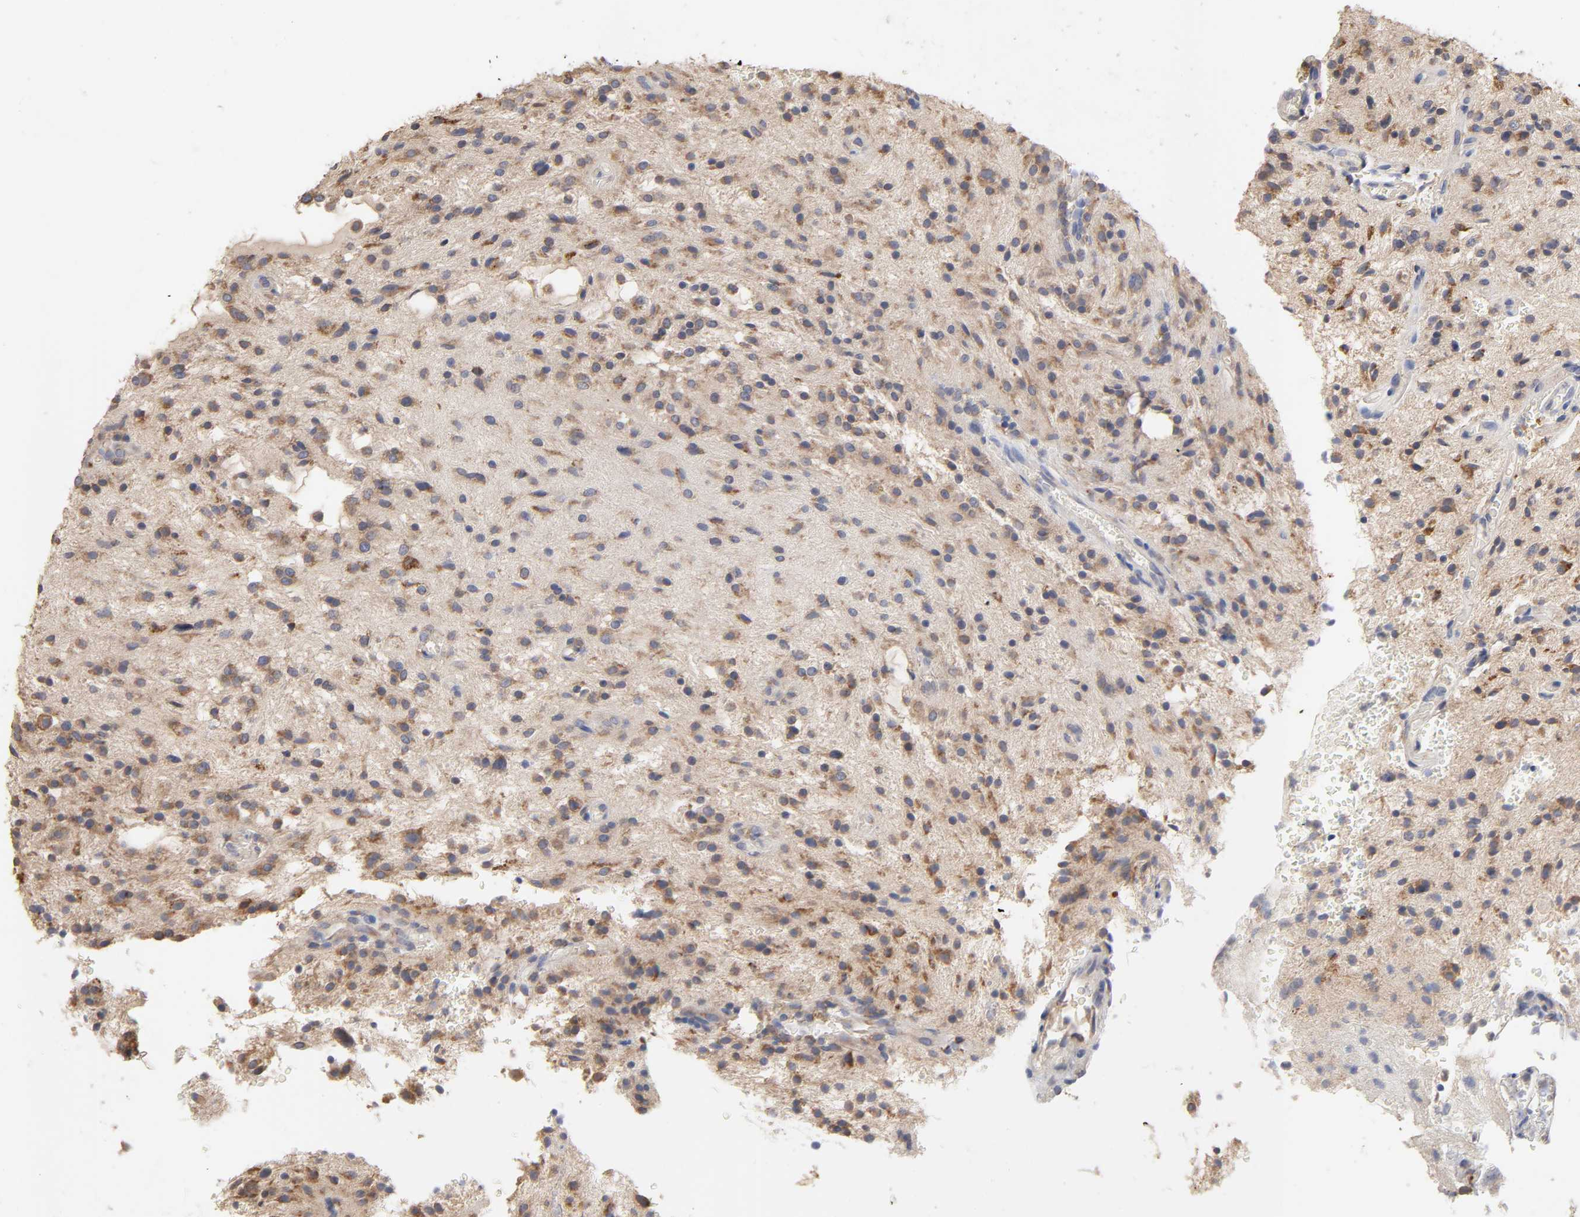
{"staining": {"intensity": "moderate", "quantity": ">75%", "location": "cytoplasmic/membranous"}, "tissue": "glioma", "cell_type": "Tumor cells", "image_type": "cancer", "snomed": [{"axis": "morphology", "description": "Glioma, malignant, NOS"}, {"axis": "topography", "description": "Cerebellum"}], "caption": "Immunohistochemistry (IHC) photomicrograph of malignant glioma stained for a protein (brown), which shows medium levels of moderate cytoplasmic/membranous staining in about >75% of tumor cells.", "gene": "EIF4G2", "patient": {"sex": "female", "age": 10}}